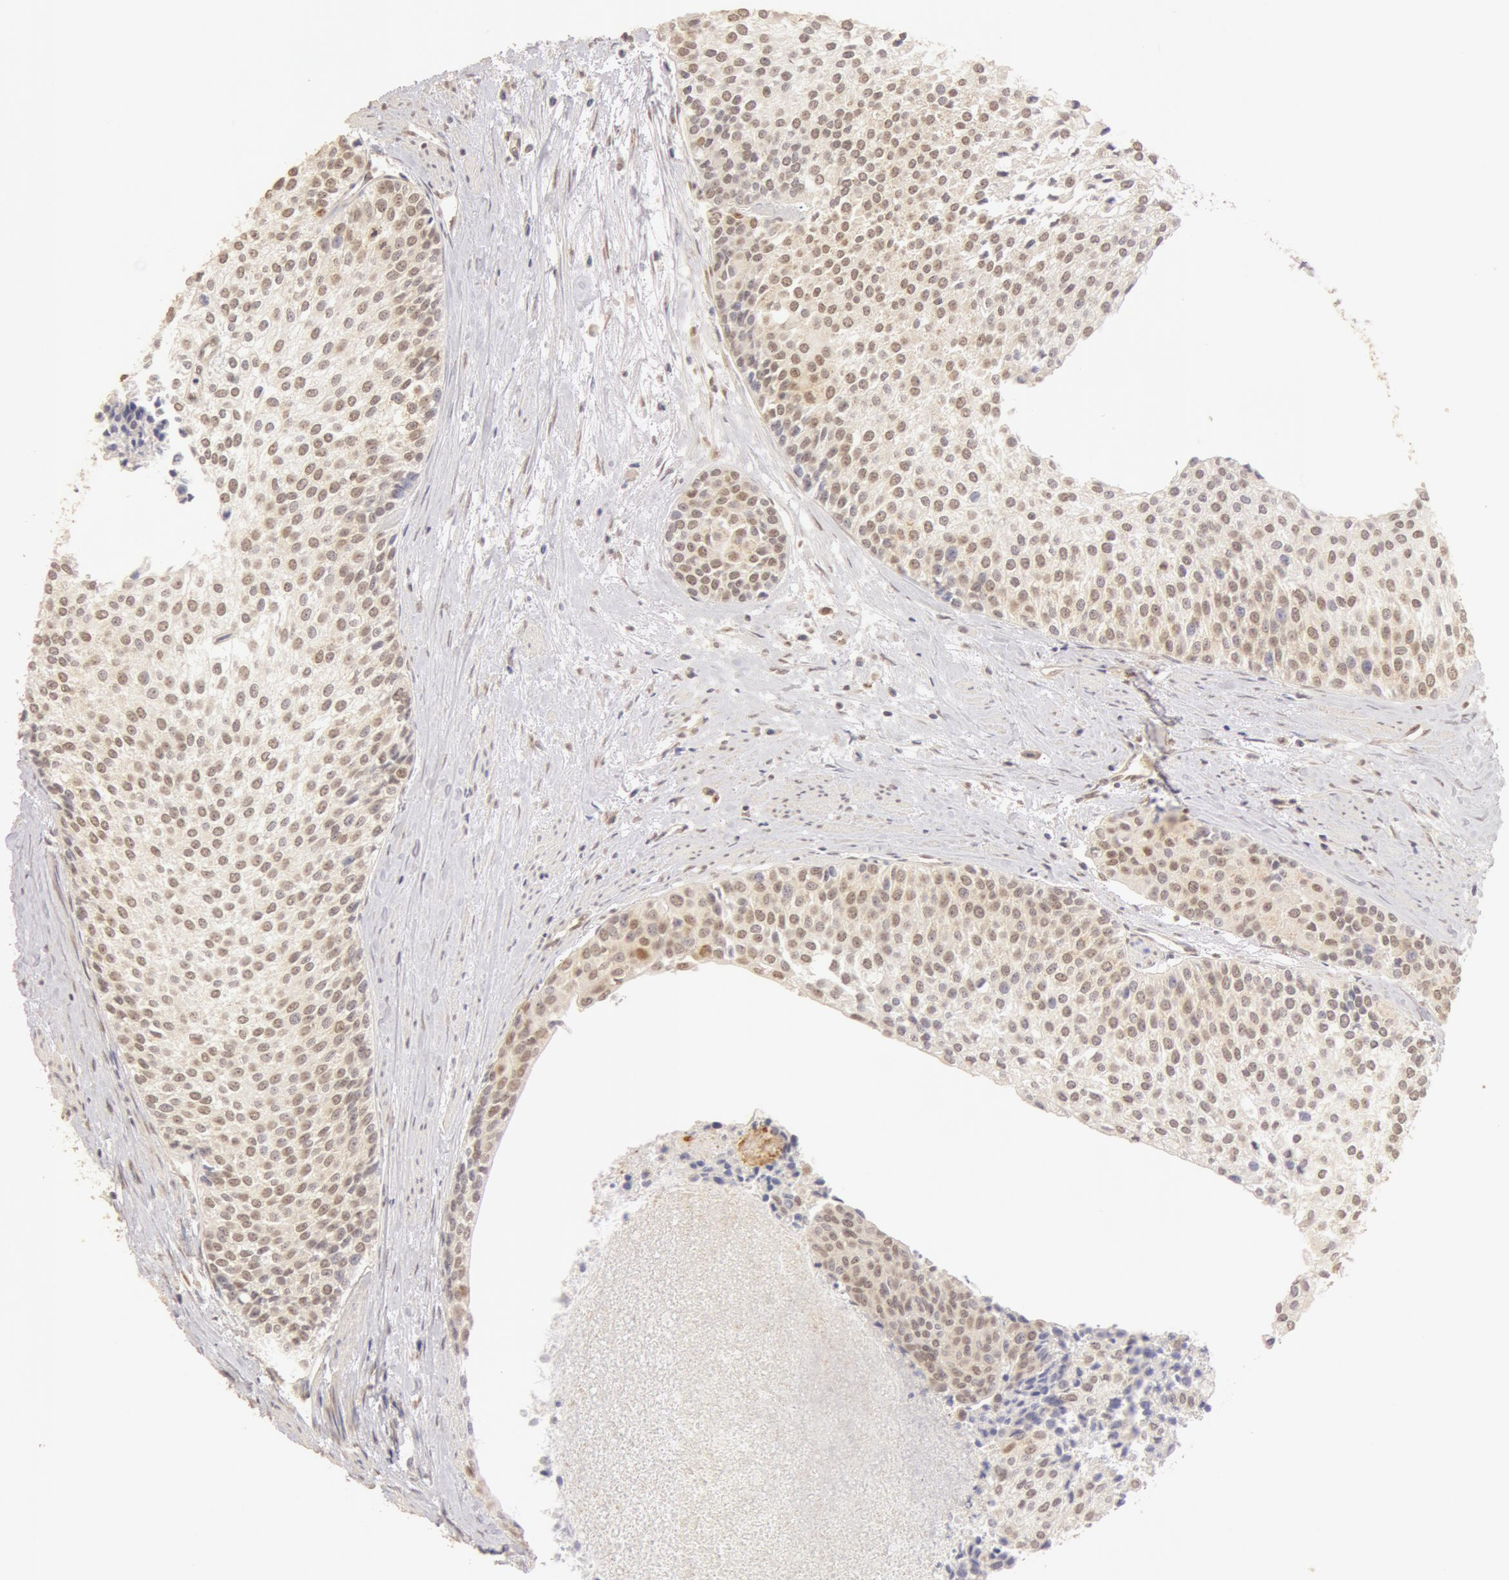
{"staining": {"intensity": "moderate", "quantity": ">75%", "location": "cytoplasmic/membranous,nuclear"}, "tissue": "urothelial cancer", "cell_type": "Tumor cells", "image_type": "cancer", "snomed": [{"axis": "morphology", "description": "Urothelial carcinoma, Low grade"}, {"axis": "topography", "description": "Urinary bladder"}], "caption": "Urothelial cancer was stained to show a protein in brown. There is medium levels of moderate cytoplasmic/membranous and nuclear positivity in approximately >75% of tumor cells. The protein of interest is shown in brown color, while the nuclei are stained blue.", "gene": "SNRNP70", "patient": {"sex": "female", "age": 73}}